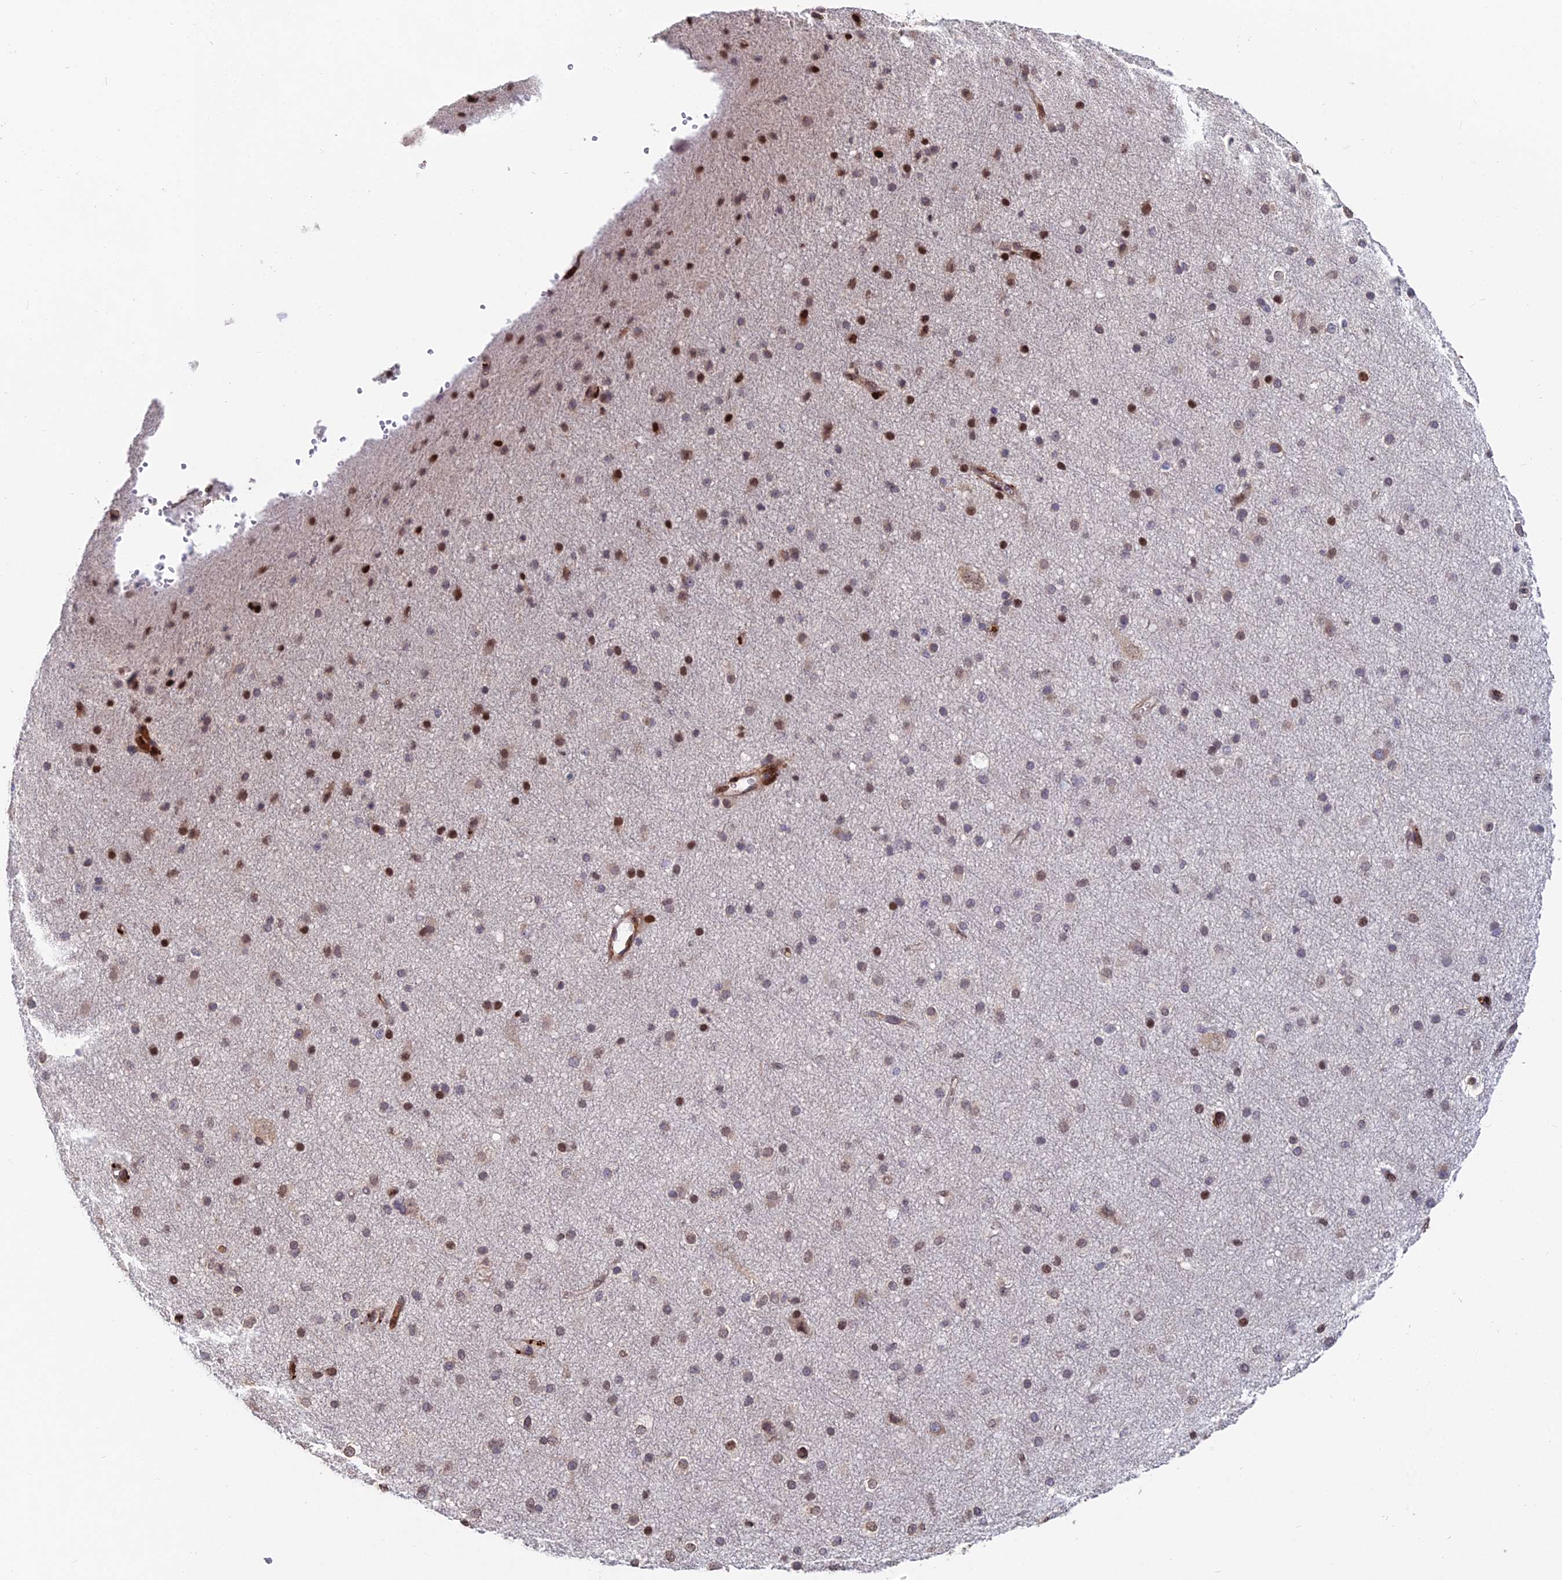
{"staining": {"intensity": "strong", "quantity": "25%-75%", "location": "cytoplasmic/membranous,nuclear"}, "tissue": "cerebral cortex", "cell_type": "Endothelial cells", "image_type": "normal", "snomed": [{"axis": "morphology", "description": "Normal tissue, NOS"}, {"axis": "morphology", "description": "Developmental malformation"}, {"axis": "topography", "description": "Cerebral cortex"}], "caption": "This photomicrograph exhibits immunohistochemistry (IHC) staining of unremarkable cerebral cortex, with high strong cytoplasmic/membranous,nuclear expression in approximately 25%-75% of endothelial cells.", "gene": "RBMS2", "patient": {"sex": "female", "age": 30}}